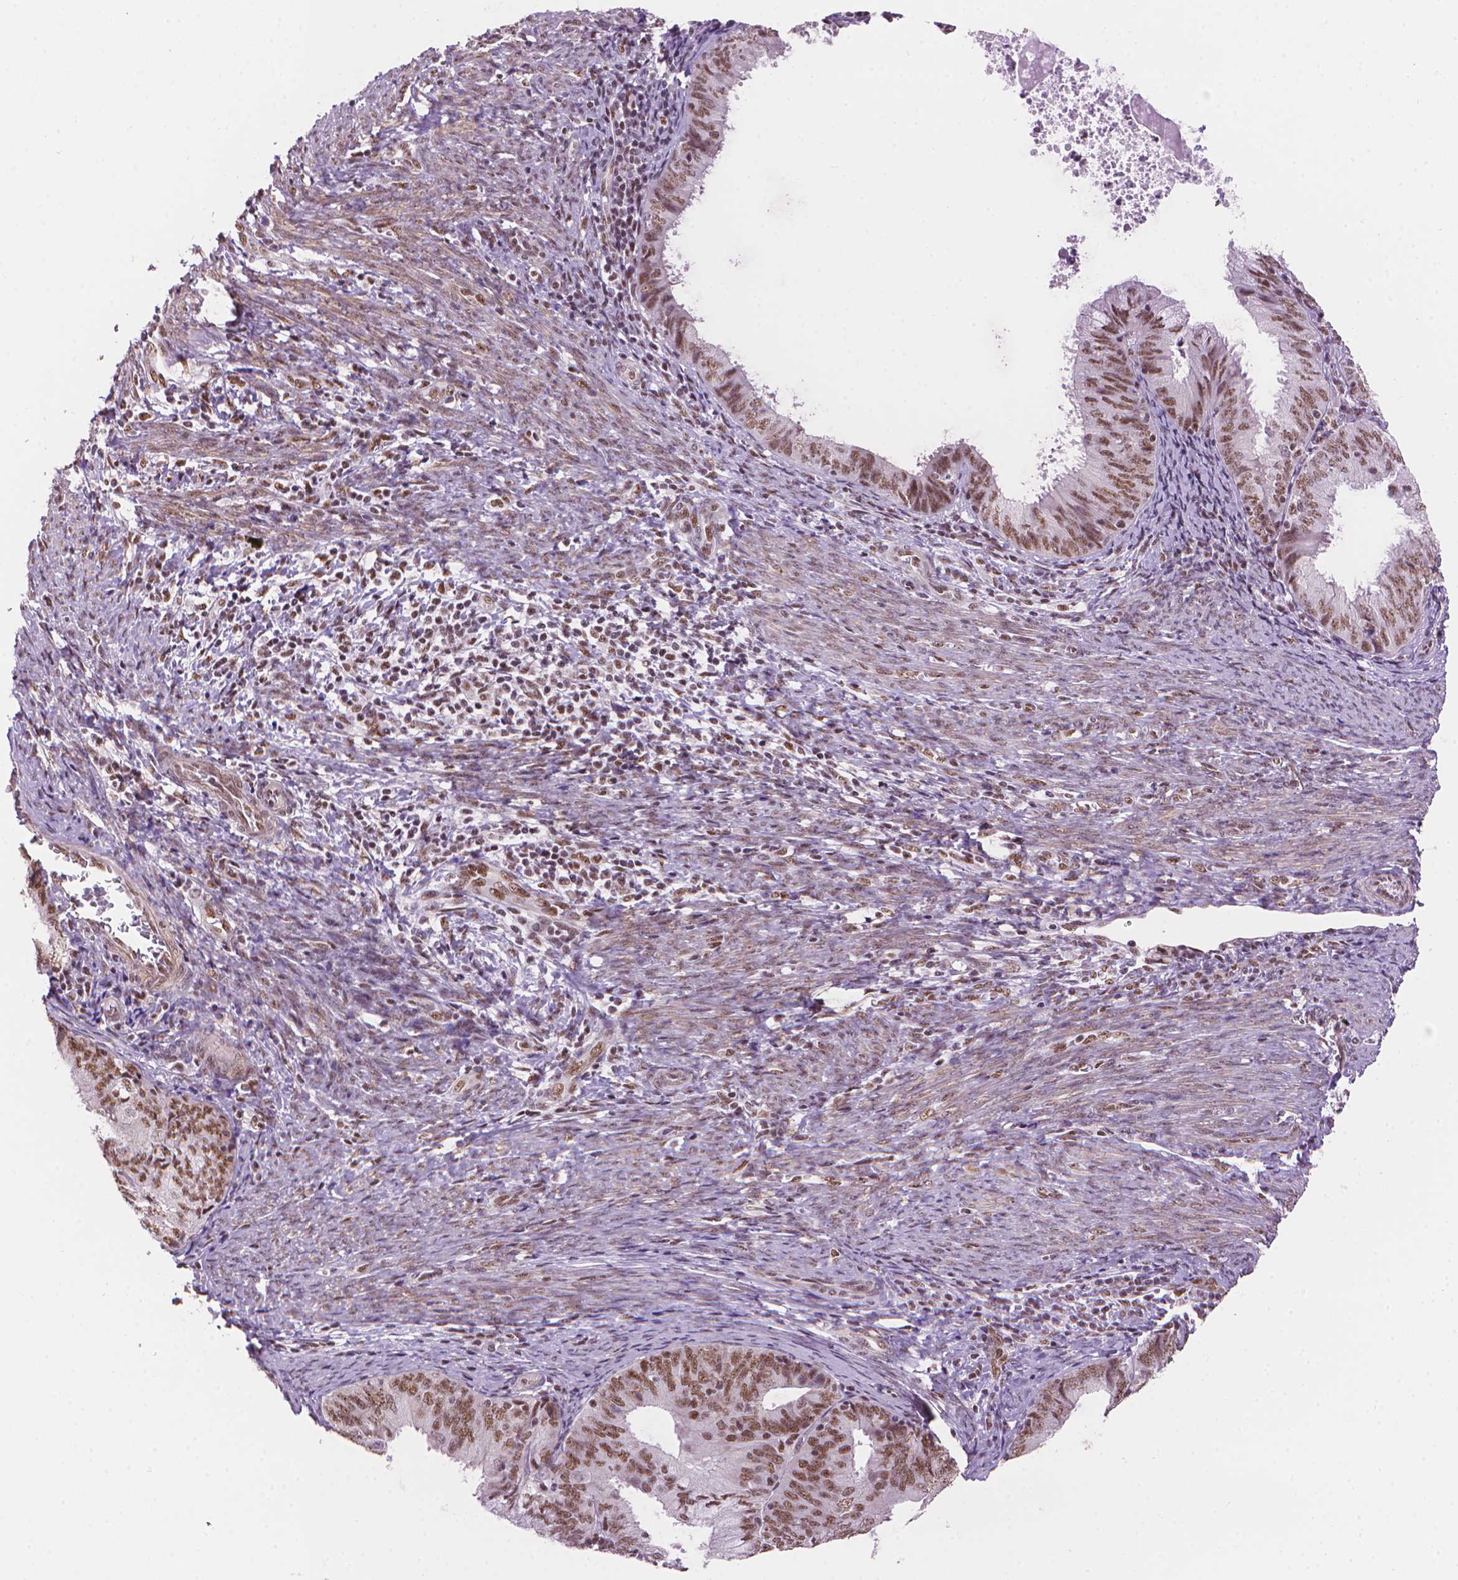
{"staining": {"intensity": "moderate", "quantity": ">75%", "location": "nuclear"}, "tissue": "endometrial cancer", "cell_type": "Tumor cells", "image_type": "cancer", "snomed": [{"axis": "morphology", "description": "Adenocarcinoma, NOS"}, {"axis": "topography", "description": "Endometrium"}], "caption": "DAB immunohistochemical staining of human endometrial cancer exhibits moderate nuclear protein expression in about >75% of tumor cells.", "gene": "UBN1", "patient": {"sex": "female", "age": 57}}